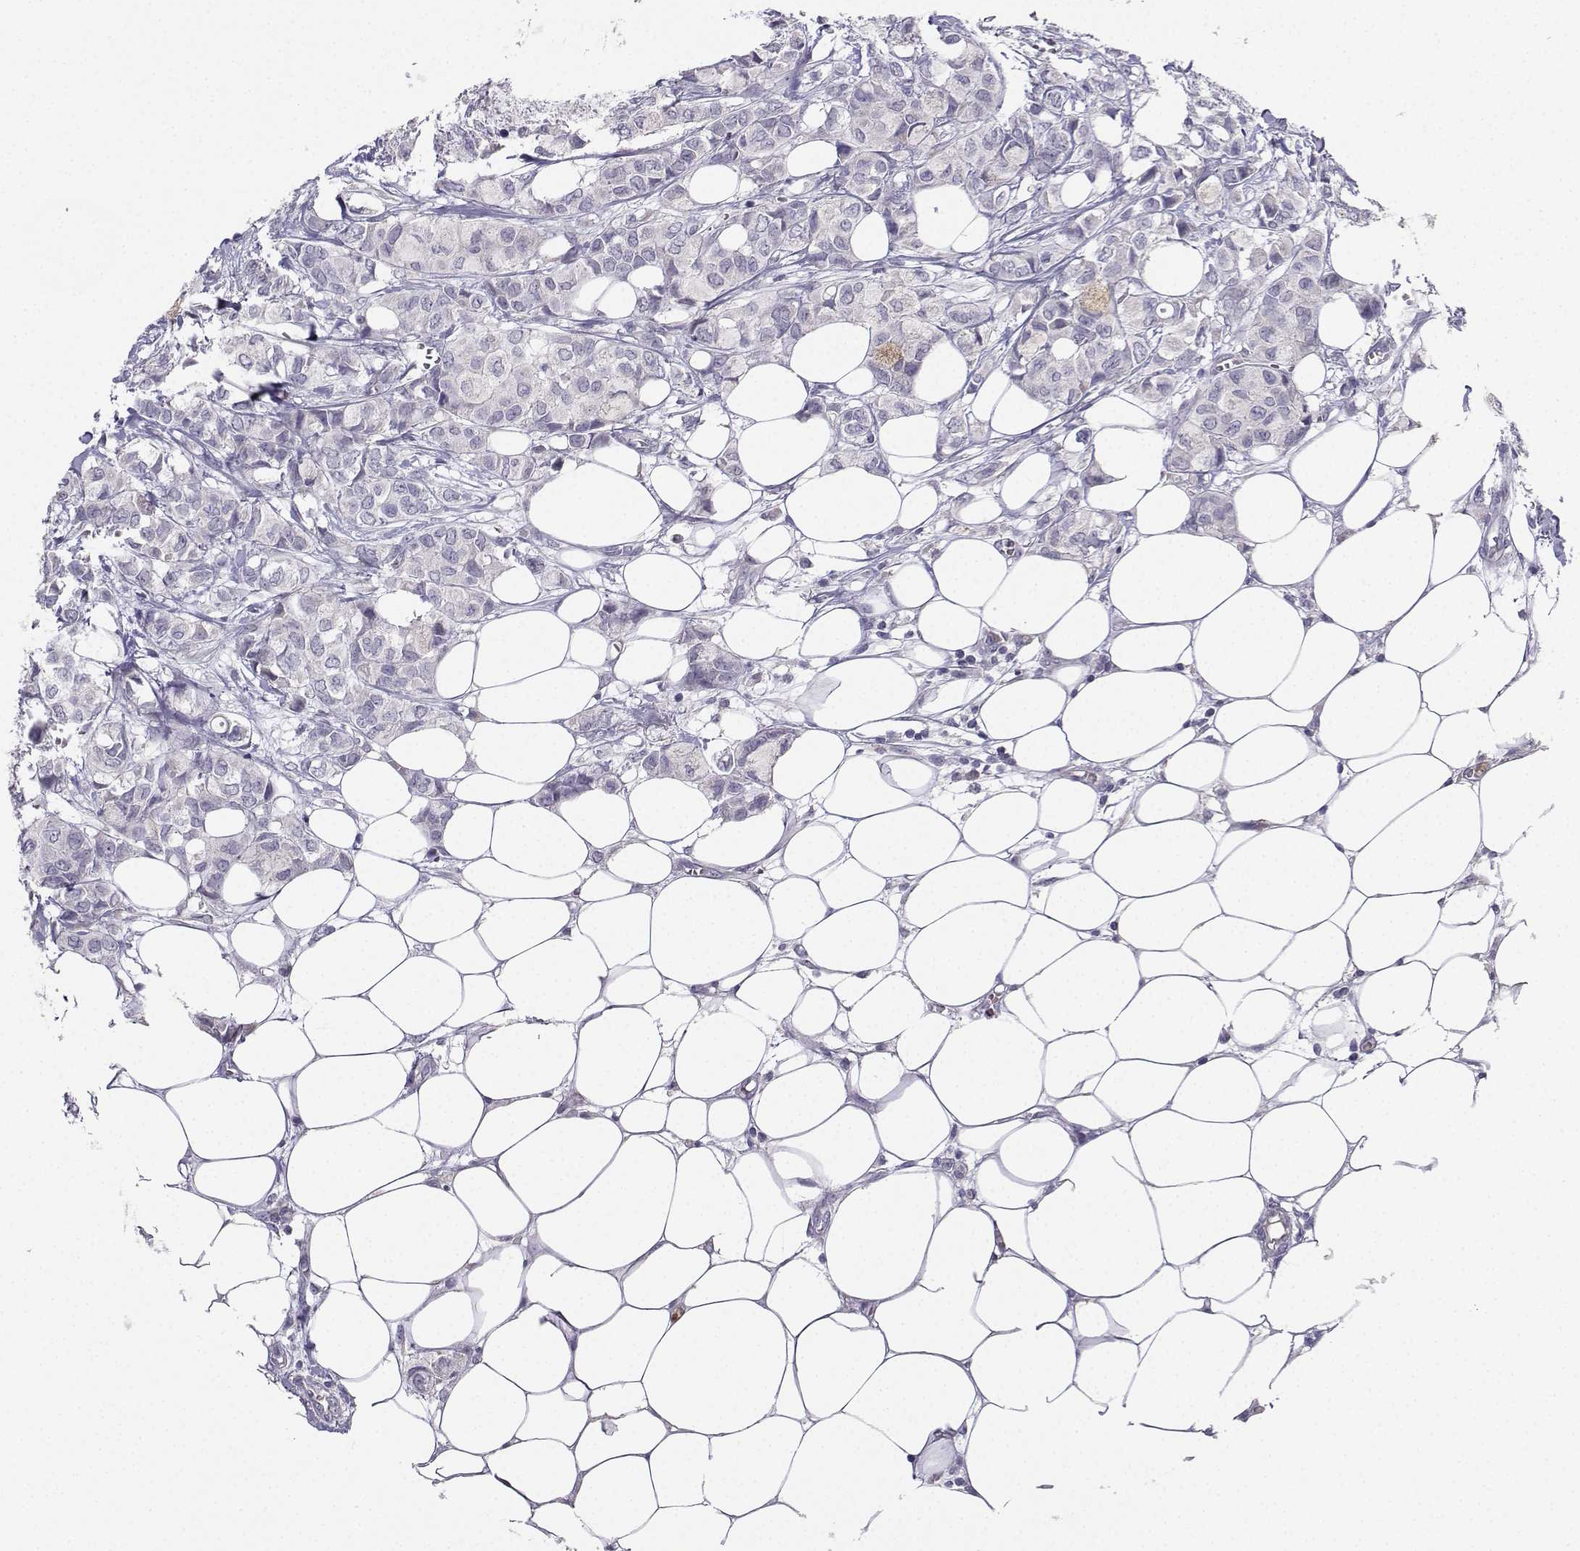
{"staining": {"intensity": "negative", "quantity": "none", "location": "none"}, "tissue": "breast cancer", "cell_type": "Tumor cells", "image_type": "cancer", "snomed": [{"axis": "morphology", "description": "Duct carcinoma"}, {"axis": "topography", "description": "Breast"}], "caption": "This micrograph is of breast cancer stained with IHC to label a protein in brown with the nuclei are counter-stained blue. There is no staining in tumor cells.", "gene": "CALY", "patient": {"sex": "female", "age": 85}}